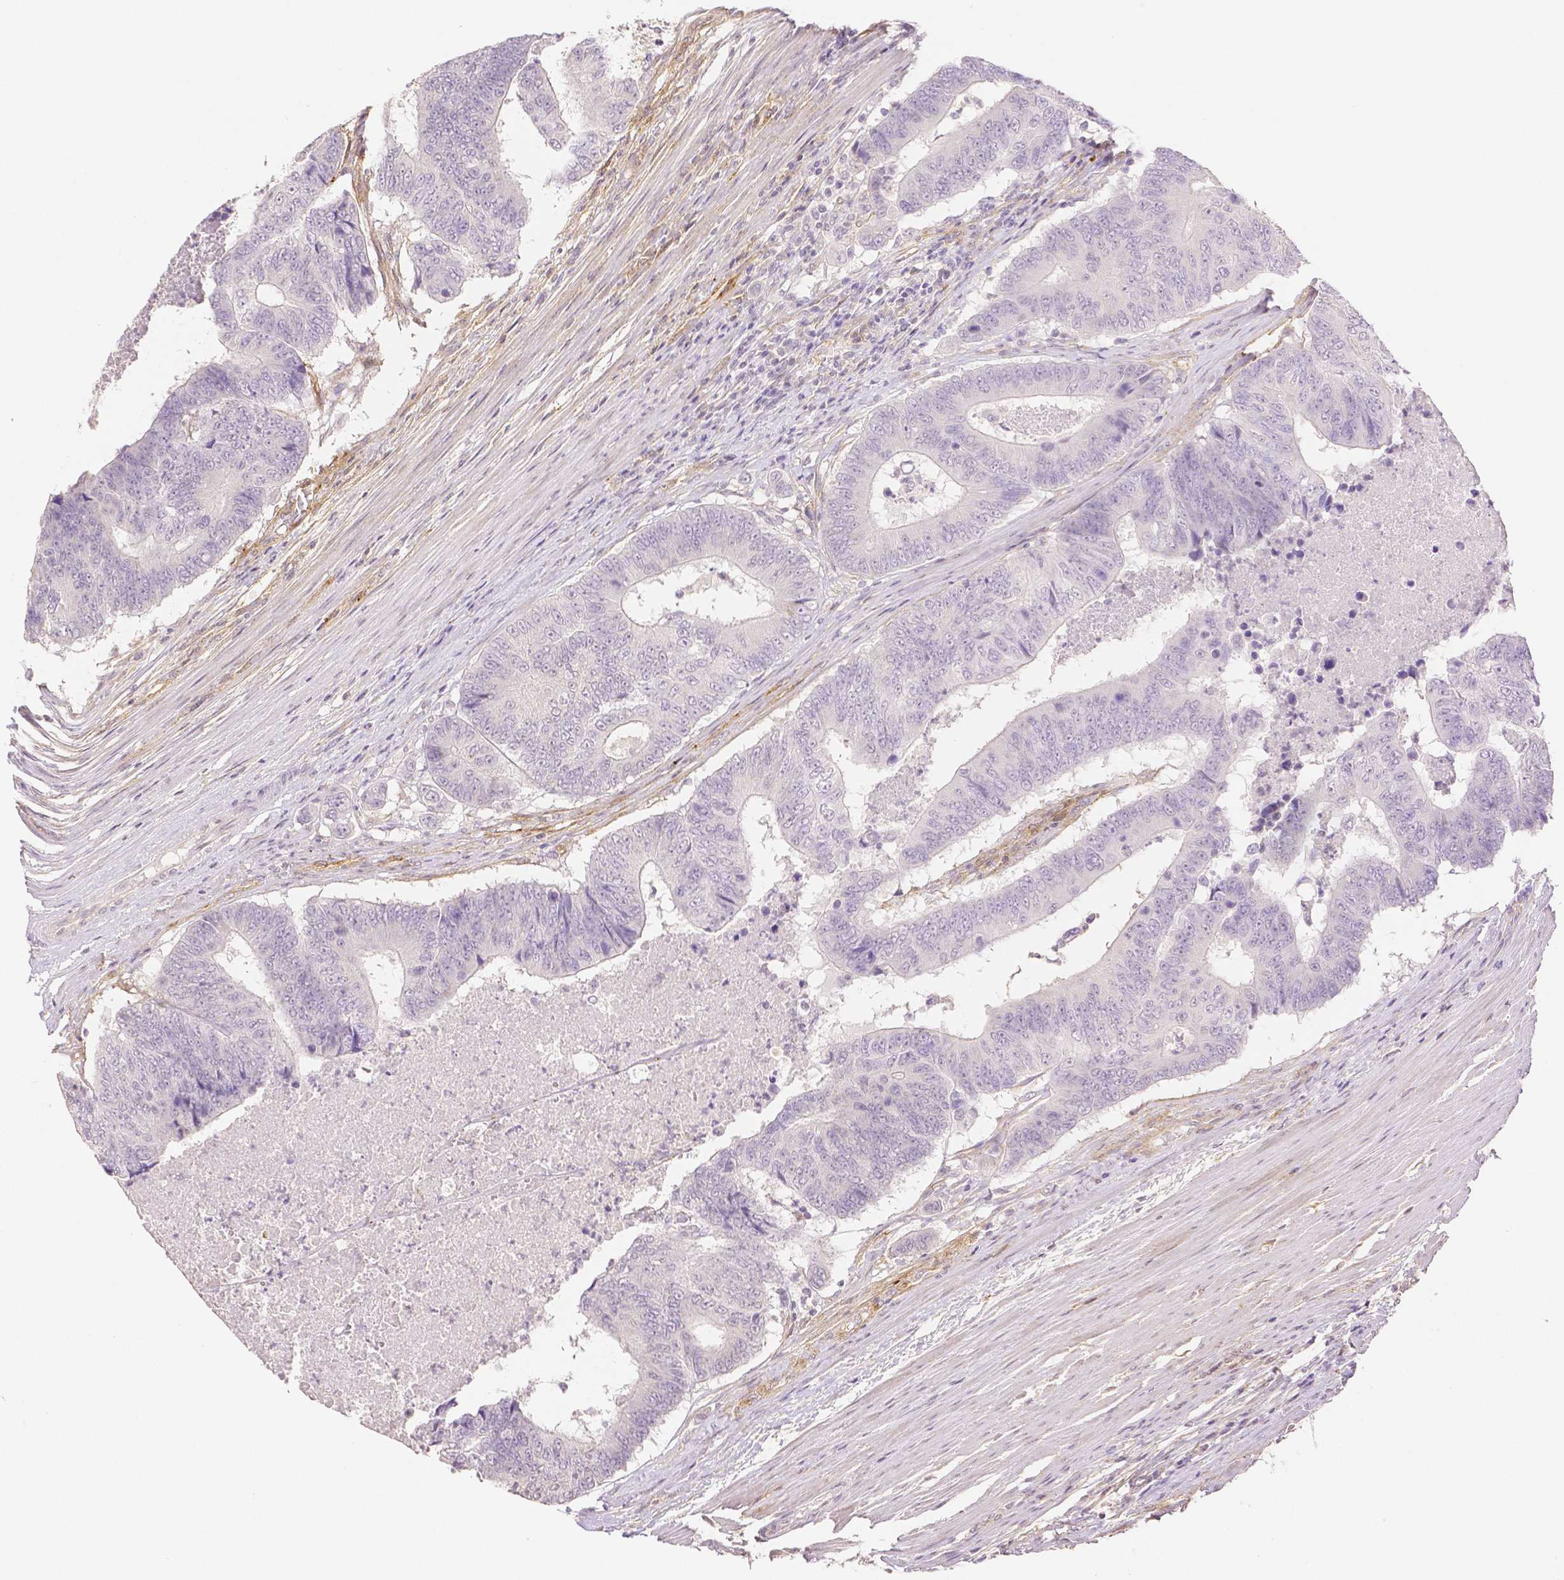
{"staining": {"intensity": "negative", "quantity": "none", "location": "none"}, "tissue": "colorectal cancer", "cell_type": "Tumor cells", "image_type": "cancer", "snomed": [{"axis": "morphology", "description": "Adenocarcinoma, NOS"}, {"axis": "topography", "description": "Colon"}], "caption": "Immunohistochemical staining of human adenocarcinoma (colorectal) shows no significant expression in tumor cells. (DAB (3,3'-diaminobenzidine) IHC, high magnification).", "gene": "THY1", "patient": {"sex": "female", "age": 48}}